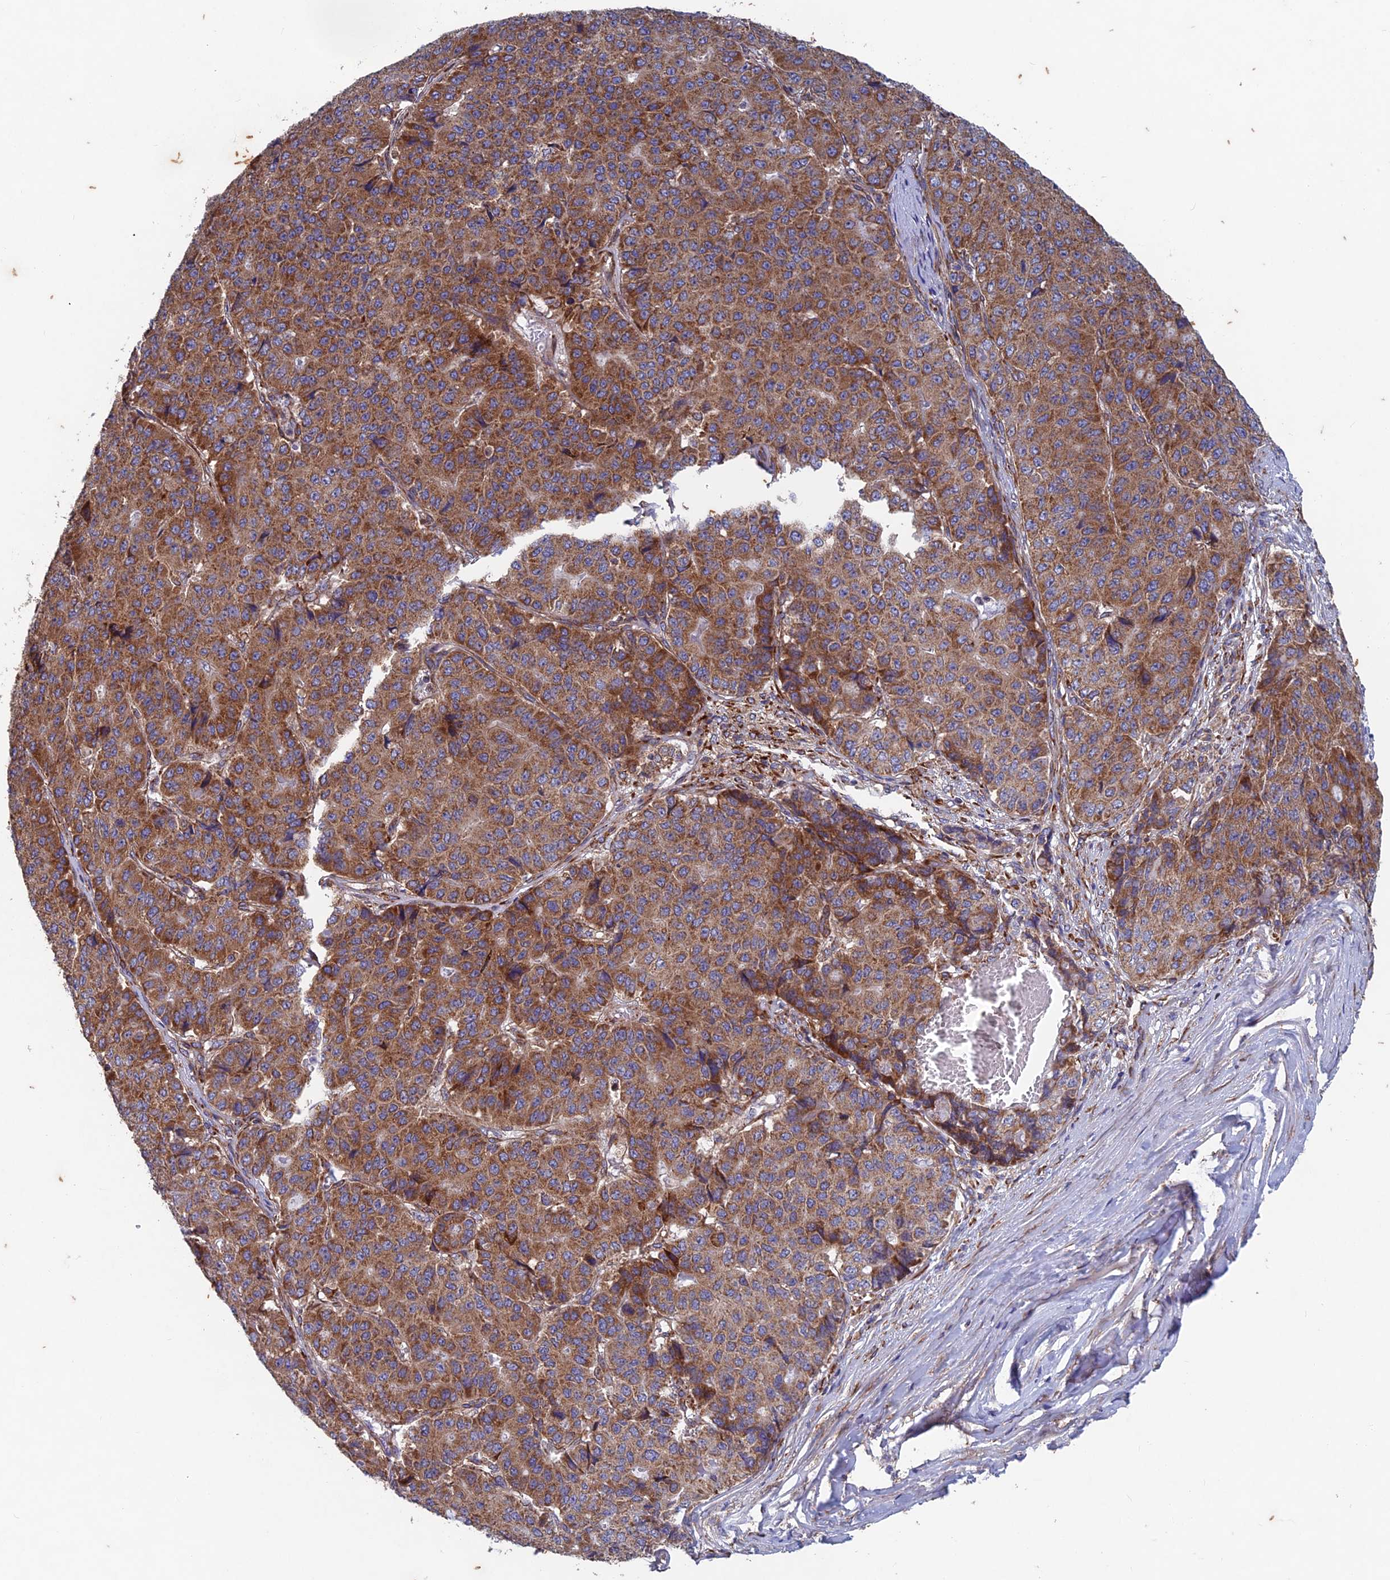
{"staining": {"intensity": "moderate", "quantity": ">75%", "location": "cytoplasmic/membranous"}, "tissue": "pancreatic cancer", "cell_type": "Tumor cells", "image_type": "cancer", "snomed": [{"axis": "morphology", "description": "Adenocarcinoma, NOS"}, {"axis": "topography", "description": "Pancreas"}], "caption": "The image displays a brown stain indicating the presence of a protein in the cytoplasmic/membranous of tumor cells in pancreatic cancer.", "gene": "AP4S1", "patient": {"sex": "male", "age": 50}}